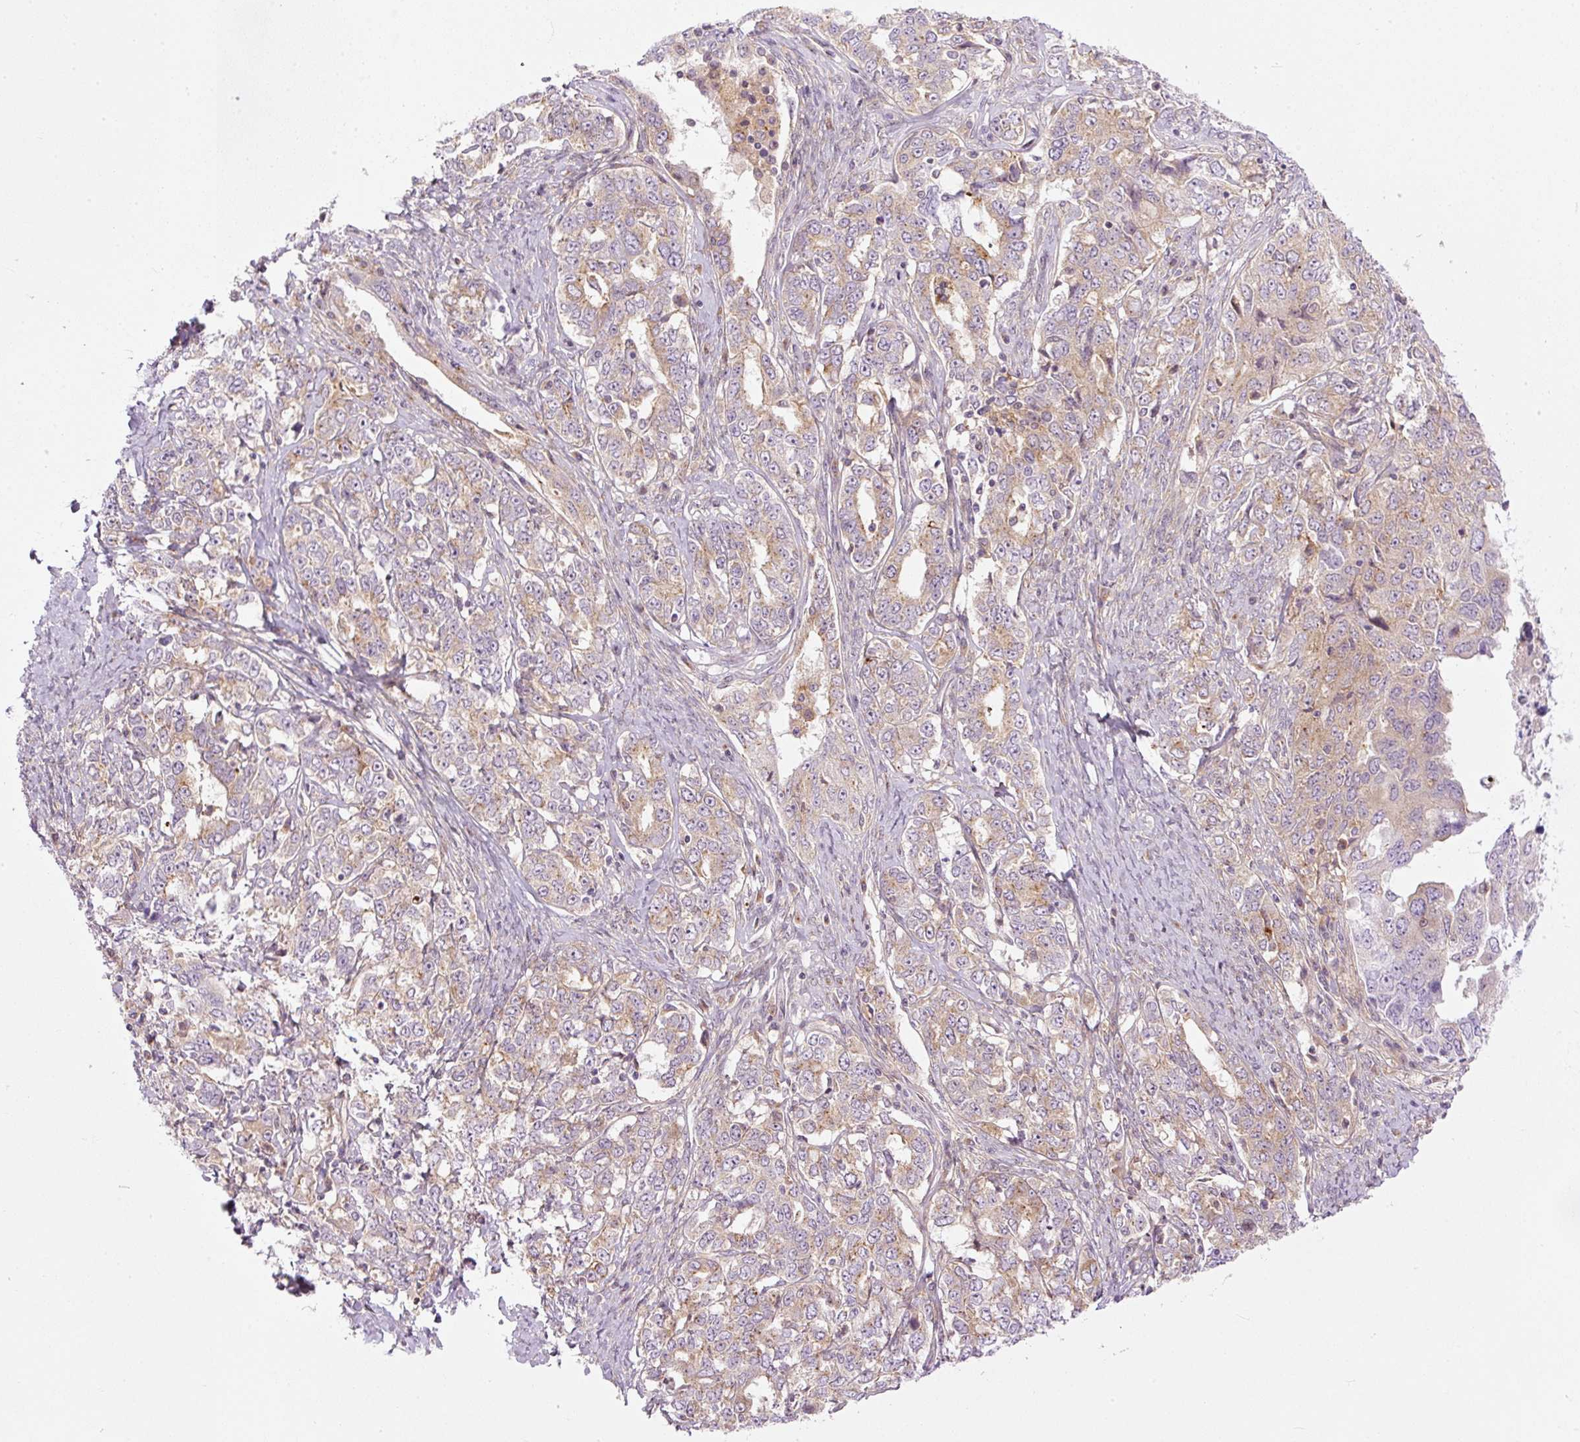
{"staining": {"intensity": "weak", "quantity": ">75%", "location": "cytoplasmic/membranous"}, "tissue": "ovarian cancer", "cell_type": "Tumor cells", "image_type": "cancer", "snomed": [{"axis": "morphology", "description": "Carcinoma, endometroid"}, {"axis": "topography", "description": "Ovary"}], "caption": "Protein staining of ovarian cancer (endometroid carcinoma) tissue exhibits weak cytoplasmic/membranous expression in about >75% of tumor cells. (Brightfield microscopy of DAB IHC at high magnification).", "gene": "MZT2B", "patient": {"sex": "female", "age": 62}}